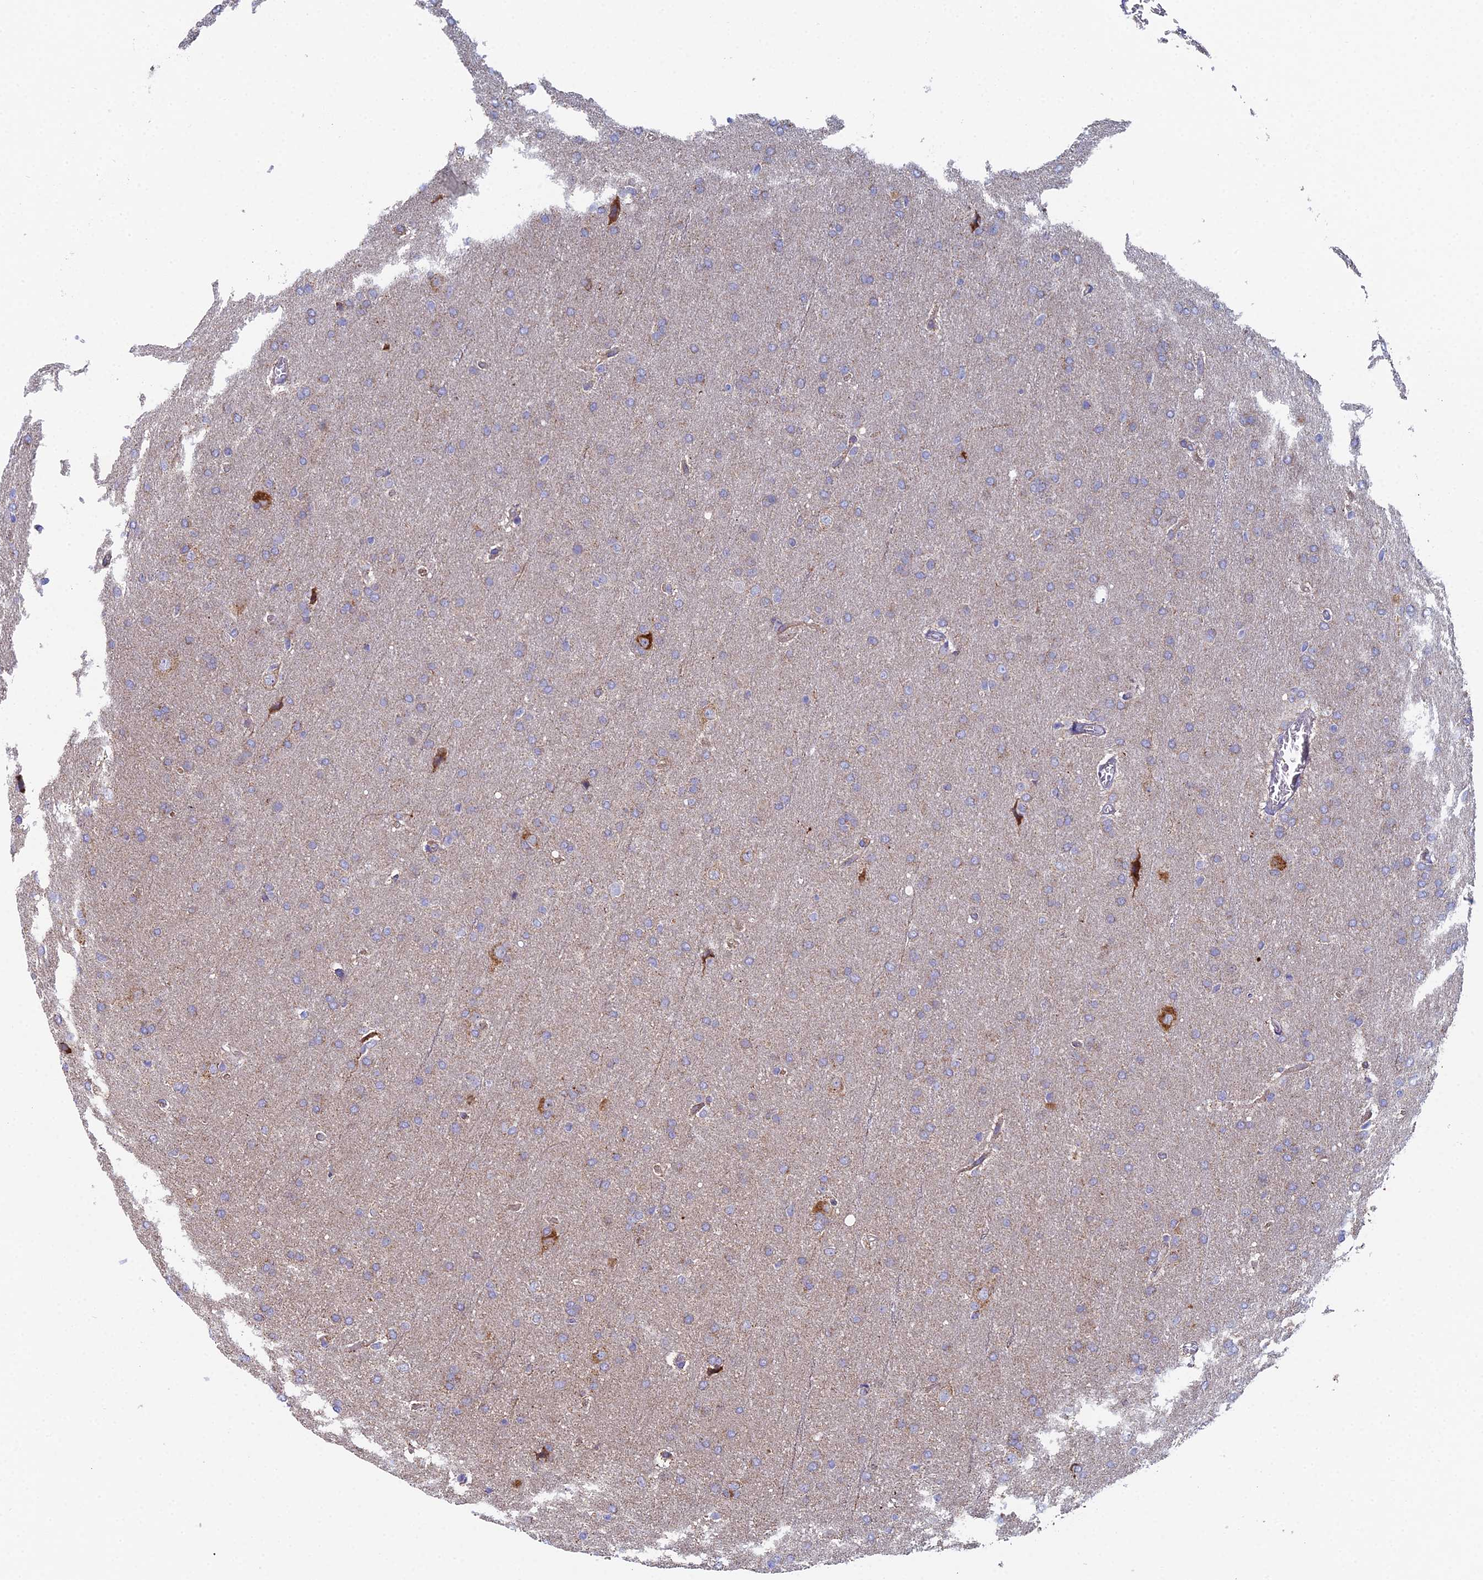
{"staining": {"intensity": "weak", "quantity": "25%-75%", "location": "cytoplasmic/membranous"}, "tissue": "glioma", "cell_type": "Tumor cells", "image_type": "cancer", "snomed": [{"axis": "morphology", "description": "Glioma, malignant, Low grade"}, {"axis": "topography", "description": "Brain"}], "caption": "Tumor cells exhibit low levels of weak cytoplasmic/membranous positivity in approximately 25%-75% of cells in malignant glioma (low-grade). (brown staining indicates protein expression, while blue staining denotes nuclei).", "gene": "SPOCK2", "patient": {"sex": "female", "age": 32}}